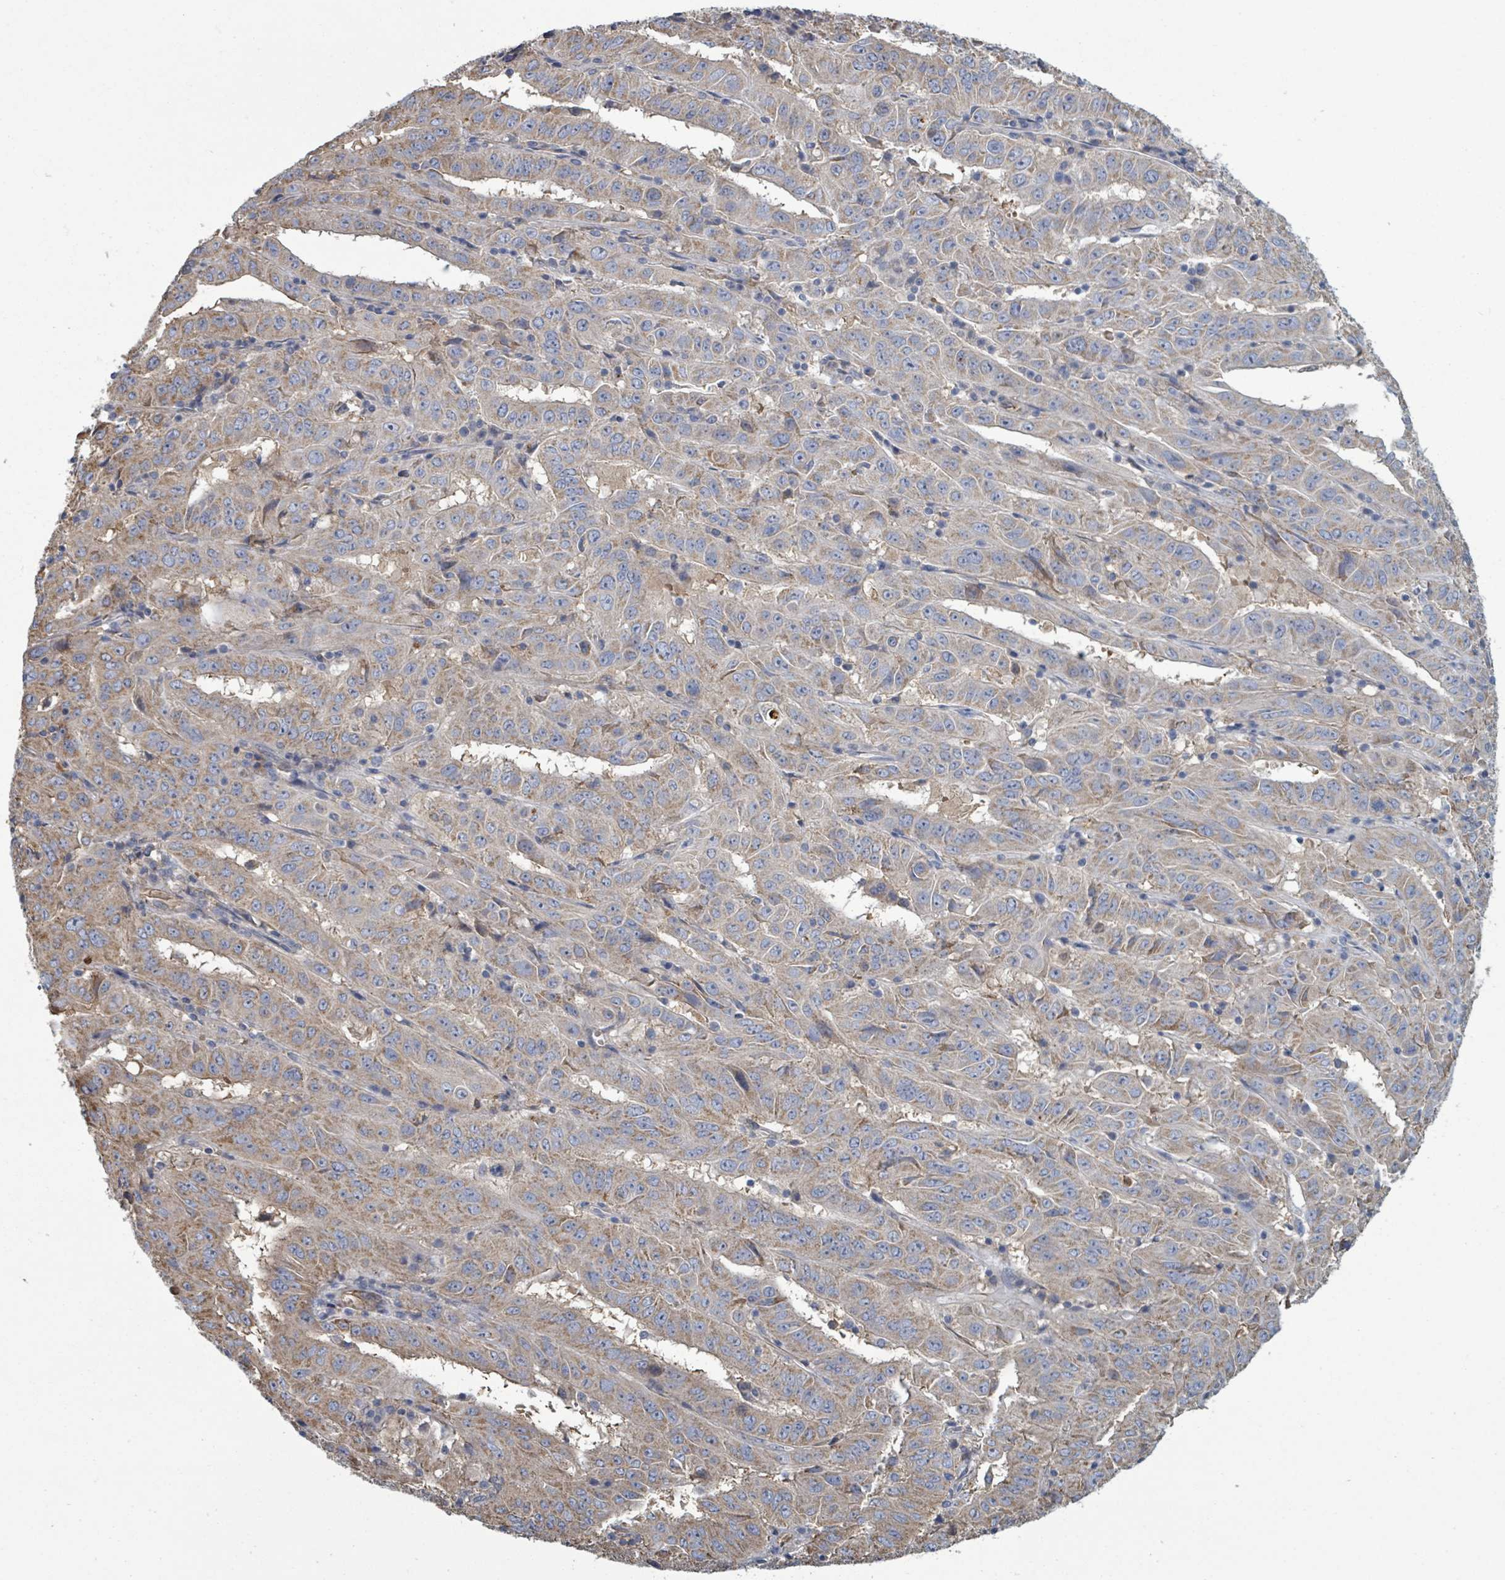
{"staining": {"intensity": "weak", "quantity": "25%-75%", "location": "cytoplasmic/membranous"}, "tissue": "pancreatic cancer", "cell_type": "Tumor cells", "image_type": "cancer", "snomed": [{"axis": "morphology", "description": "Adenocarcinoma, NOS"}, {"axis": "topography", "description": "Pancreas"}], "caption": "Adenocarcinoma (pancreatic) was stained to show a protein in brown. There is low levels of weak cytoplasmic/membranous staining in approximately 25%-75% of tumor cells.", "gene": "ADCK1", "patient": {"sex": "male", "age": 63}}